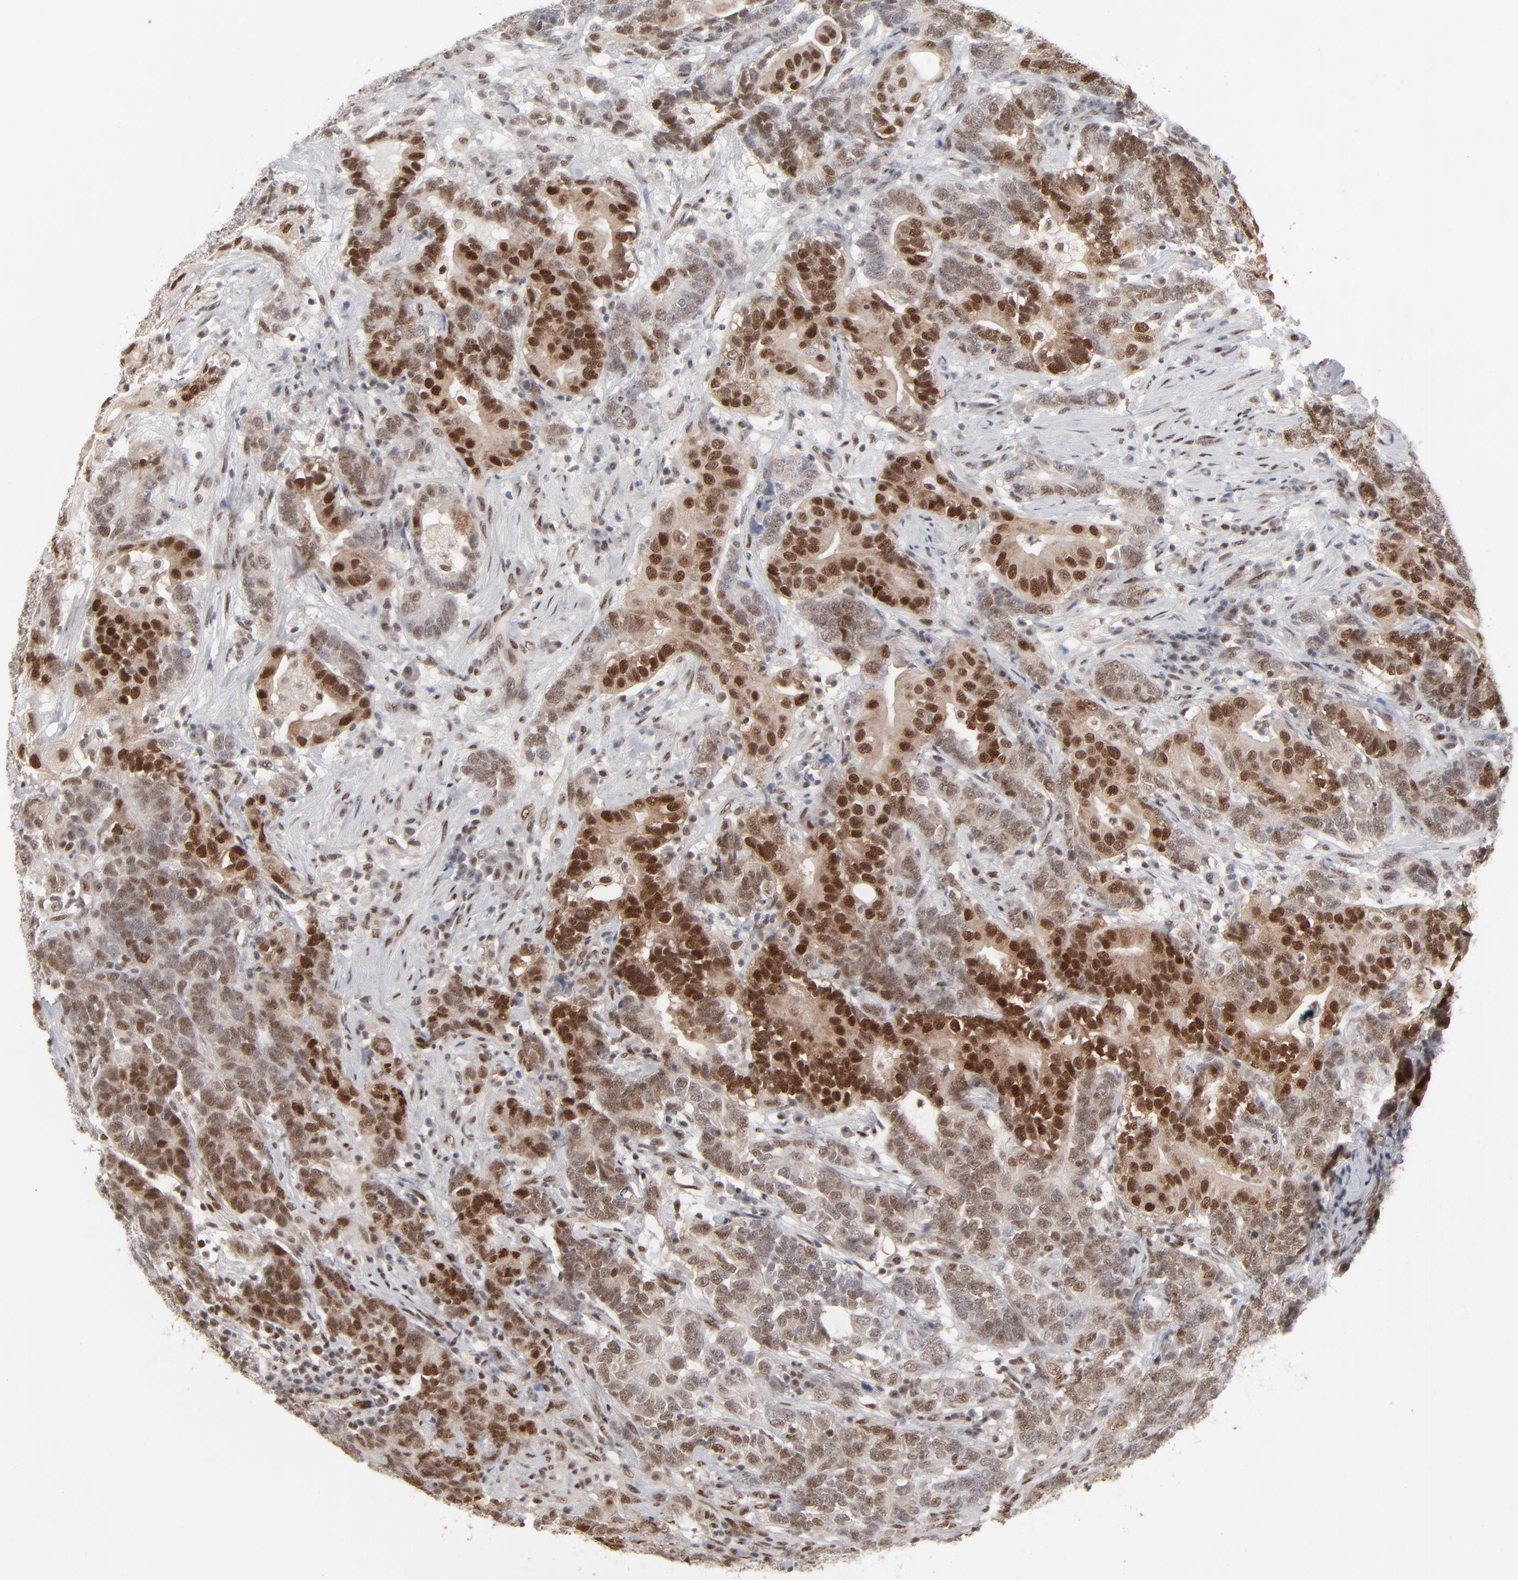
{"staining": {"intensity": "strong", "quantity": "25%-75%", "location": "cytoplasmic/membranous,nuclear"}, "tissue": "testis cancer", "cell_type": "Tumor cells", "image_type": "cancer", "snomed": [{"axis": "morphology", "description": "Carcinoma, Embryonal, NOS"}, {"axis": "topography", "description": "Testis"}], "caption": "The histopathology image displays staining of testis cancer (embryonal carcinoma), revealing strong cytoplasmic/membranous and nuclear protein positivity (brown color) within tumor cells.", "gene": "IRF9", "patient": {"sex": "male", "age": 26}}